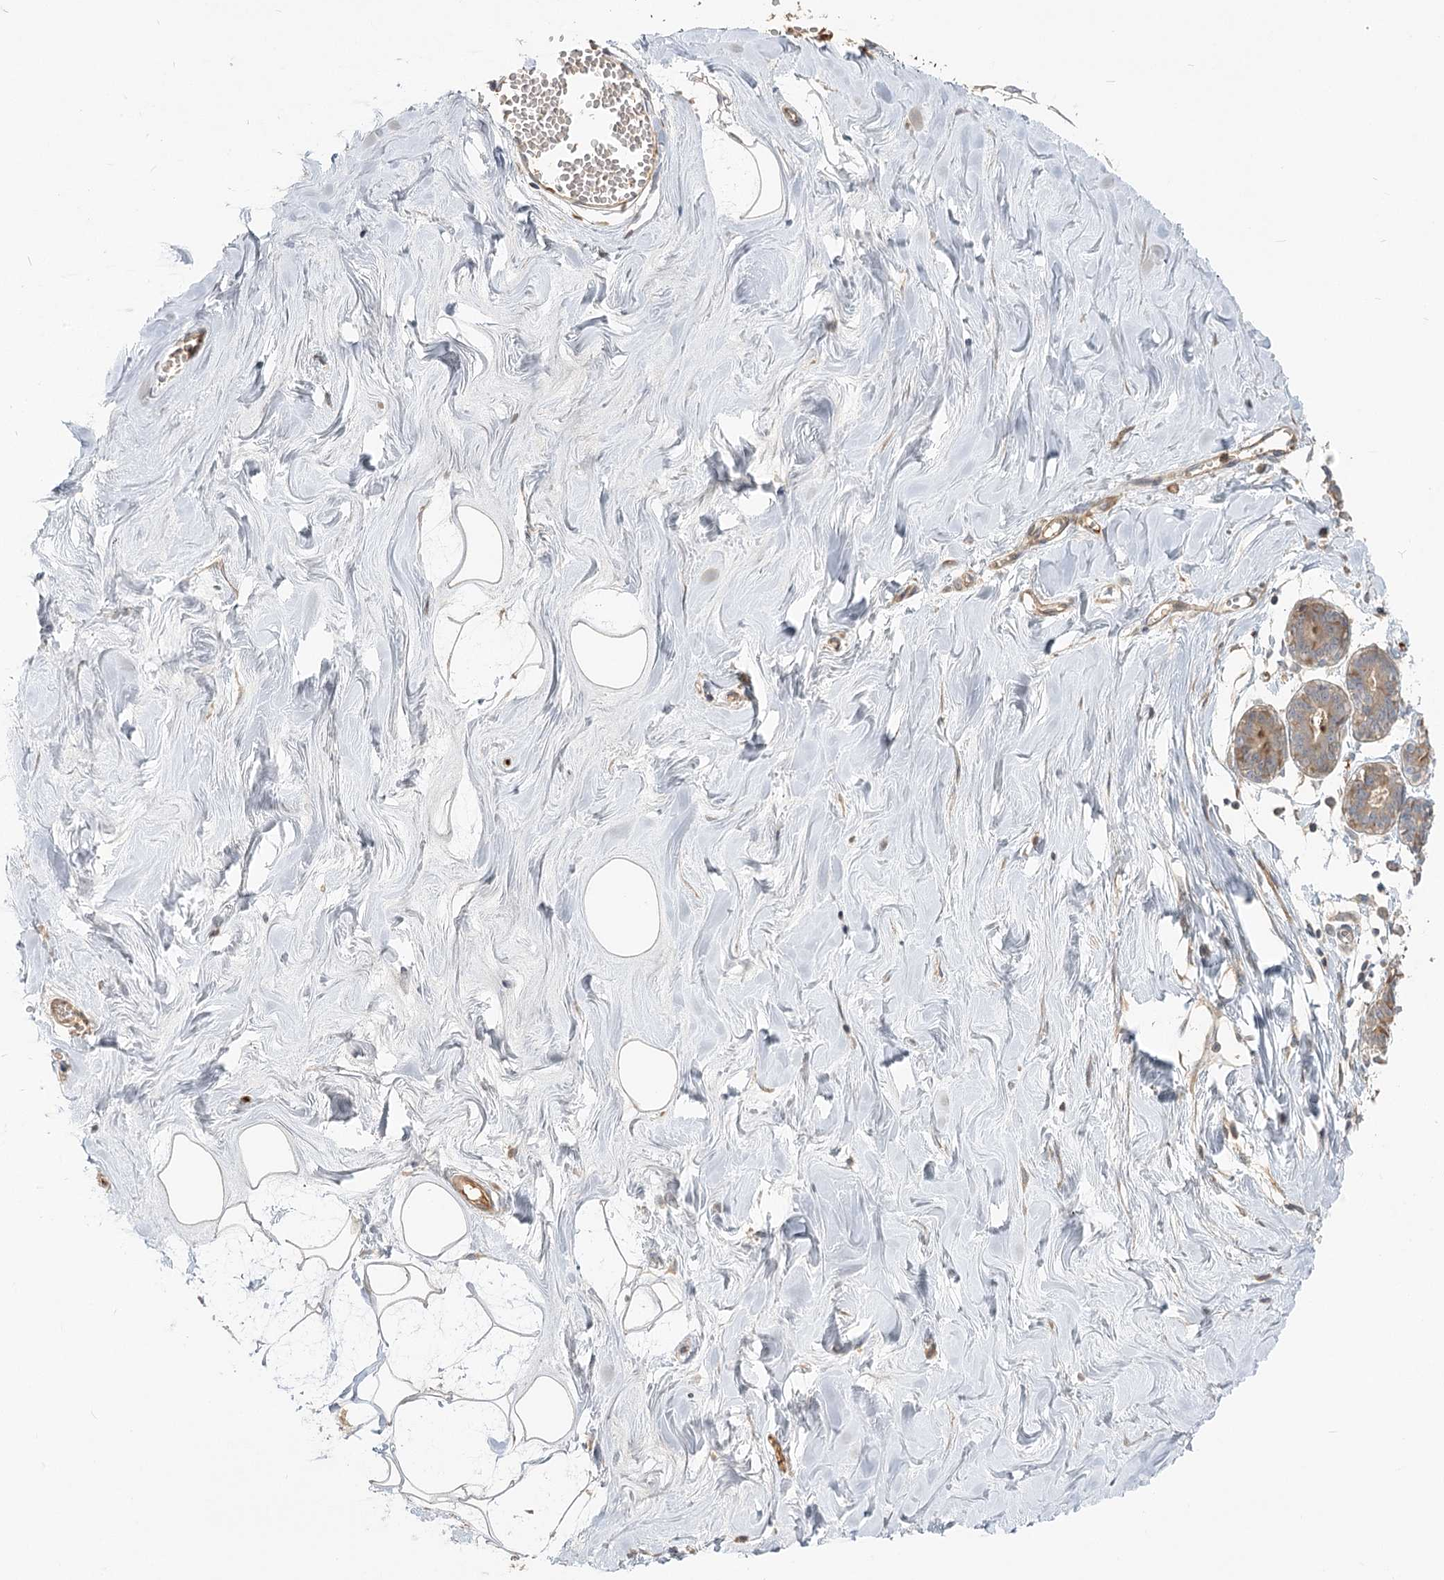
{"staining": {"intensity": "negative", "quantity": "none", "location": "none"}, "tissue": "breast", "cell_type": "Adipocytes", "image_type": "normal", "snomed": [{"axis": "morphology", "description": "Normal tissue, NOS"}, {"axis": "topography", "description": "Breast"}], "caption": "Protein analysis of normal breast displays no significant expression in adipocytes. (Stains: DAB immunohistochemistry with hematoxylin counter stain, Microscopy: brightfield microscopy at high magnification).", "gene": "GUCY2C", "patient": {"sex": "female", "age": 27}}